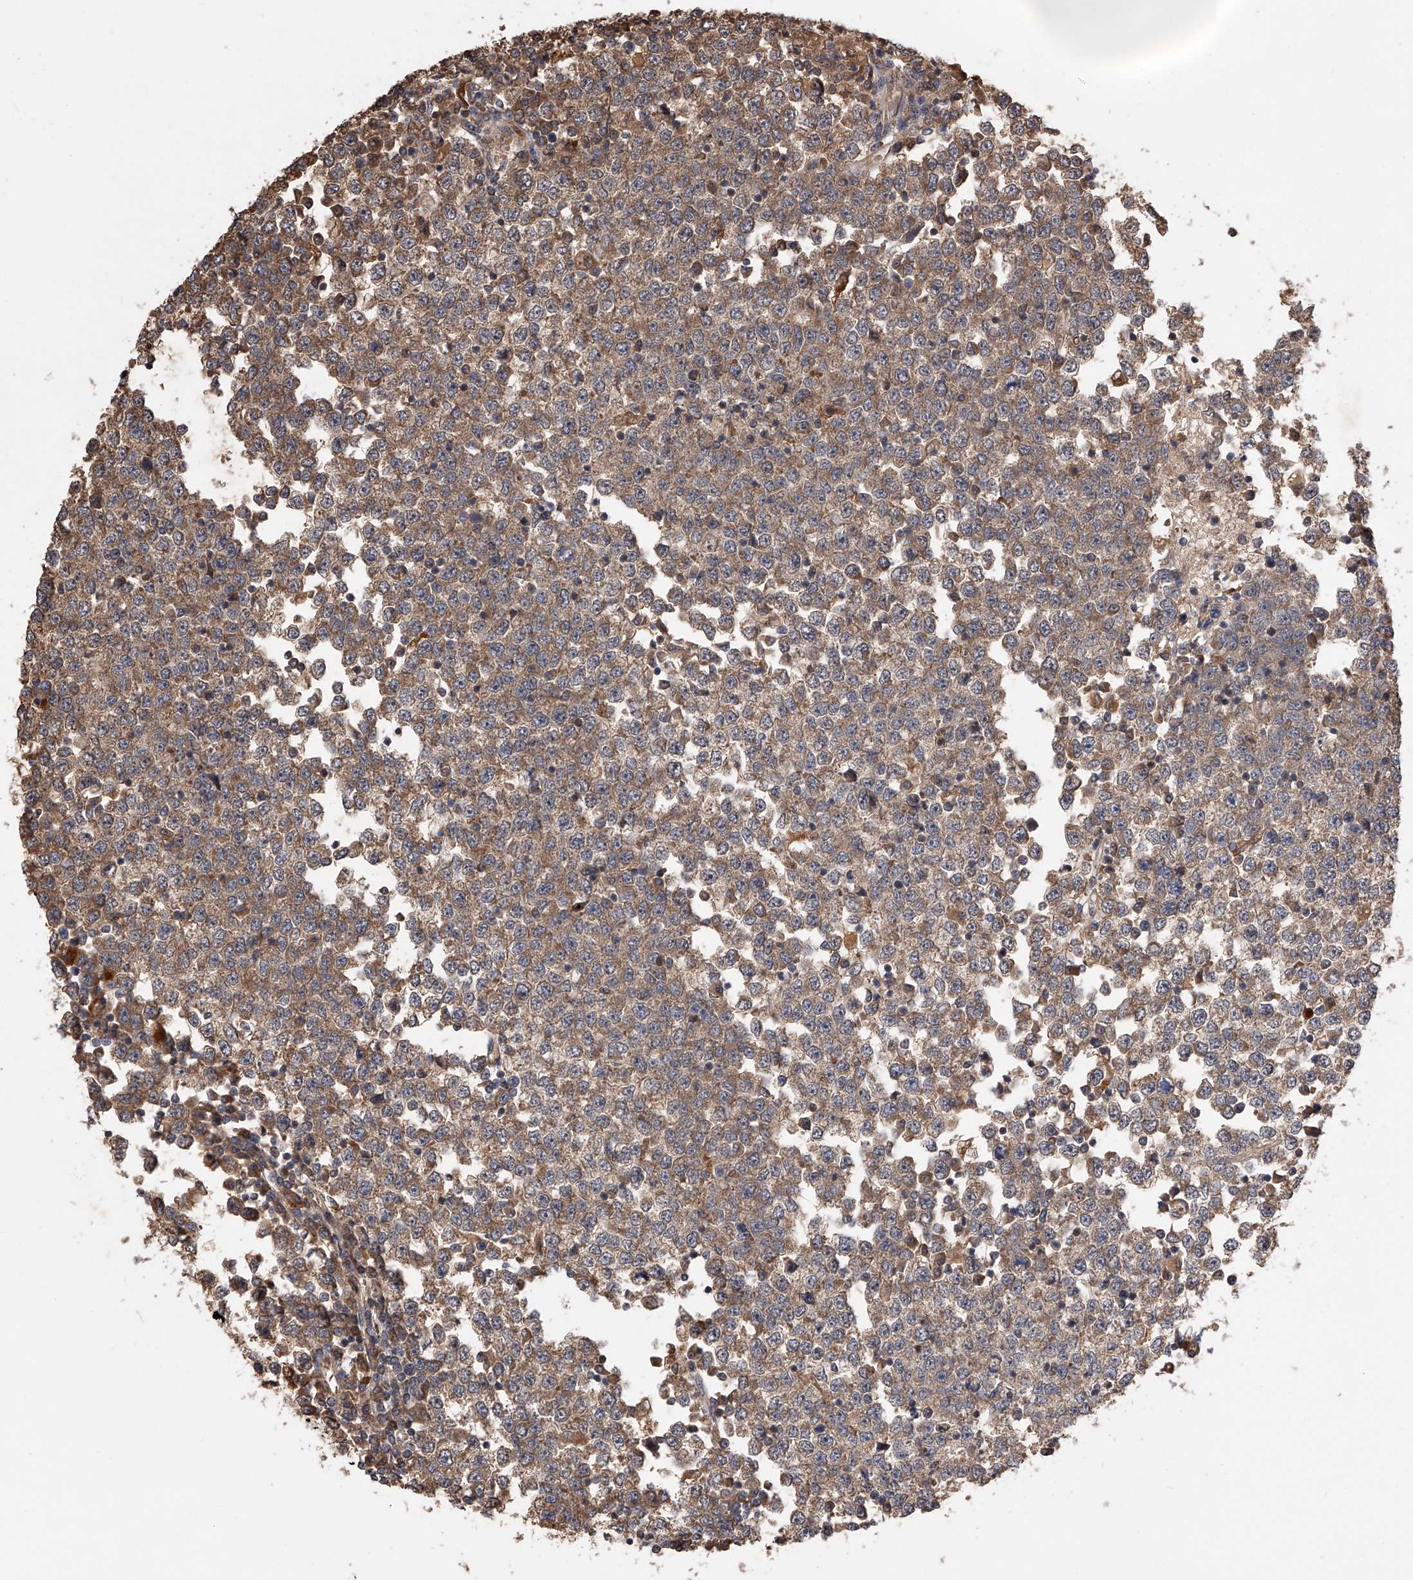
{"staining": {"intensity": "moderate", "quantity": ">75%", "location": "cytoplasmic/membranous"}, "tissue": "testis cancer", "cell_type": "Tumor cells", "image_type": "cancer", "snomed": [{"axis": "morphology", "description": "Seminoma, NOS"}, {"axis": "topography", "description": "Testis"}], "caption": "The image displays immunohistochemical staining of testis seminoma. There is moderate cytoplasmic/membranous staining is identified in about >75% of tumor cells.", "gene": "GMDS", "patient": {"sex": "male", "age": 65}}